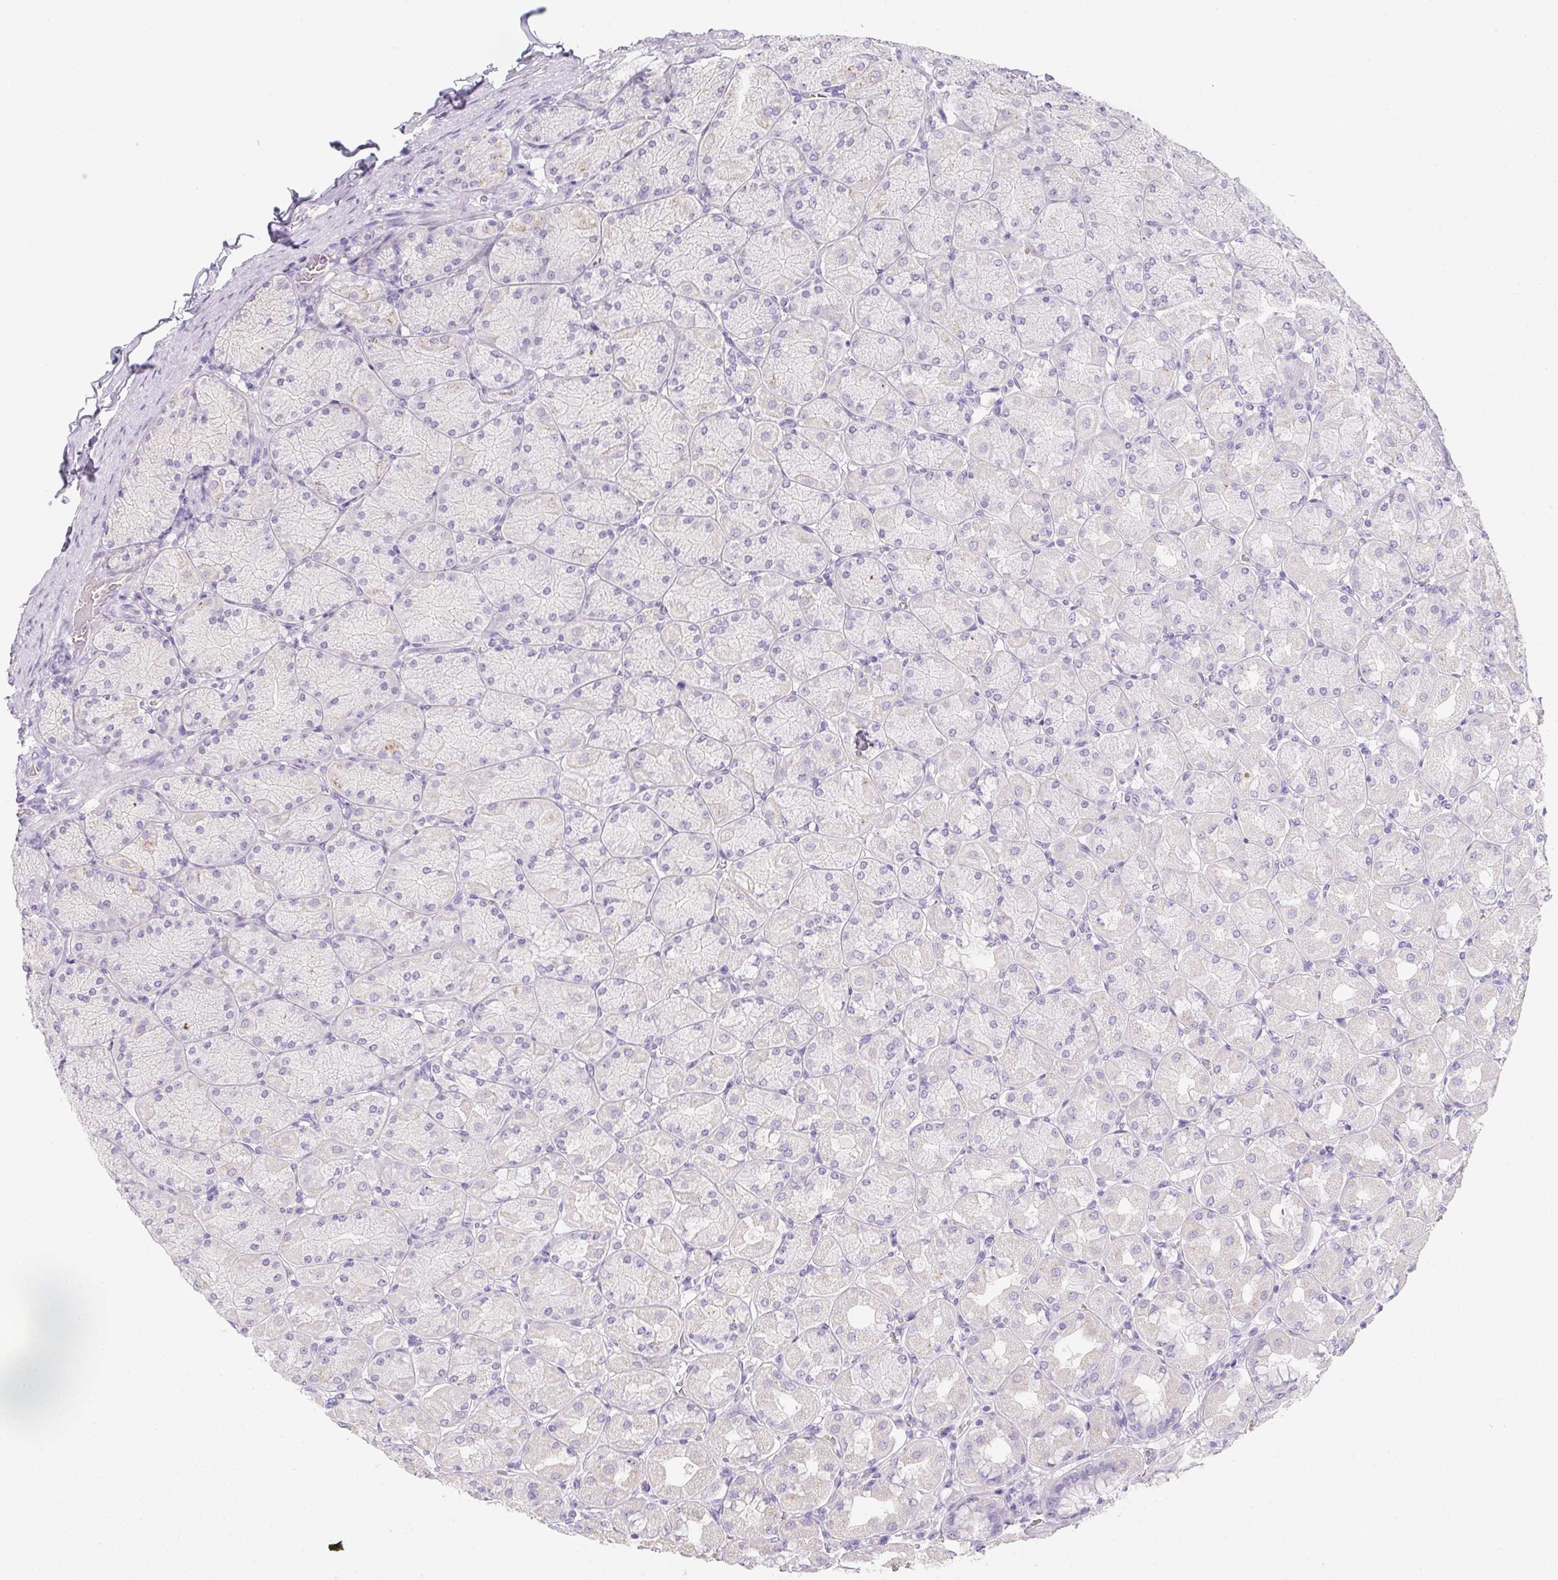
{"staining": {"intensity": "negative", "quantity": "none", "location": "none"}, "tissue": "stomach", "cell_type": "Glandular cells", "image_type": "normal", "snomed": [{"axis": "morphology", "description": "Normal tissue, NOS"}, {"axis": "topography", "description": "Stomach, upper"}], "caption": "This is an immunohistochemistry (IHC) image of benign stomach. There is no positivity in glandular cells.", "gene": "DCD", "patient": {"sex": "female", "age": 56}}